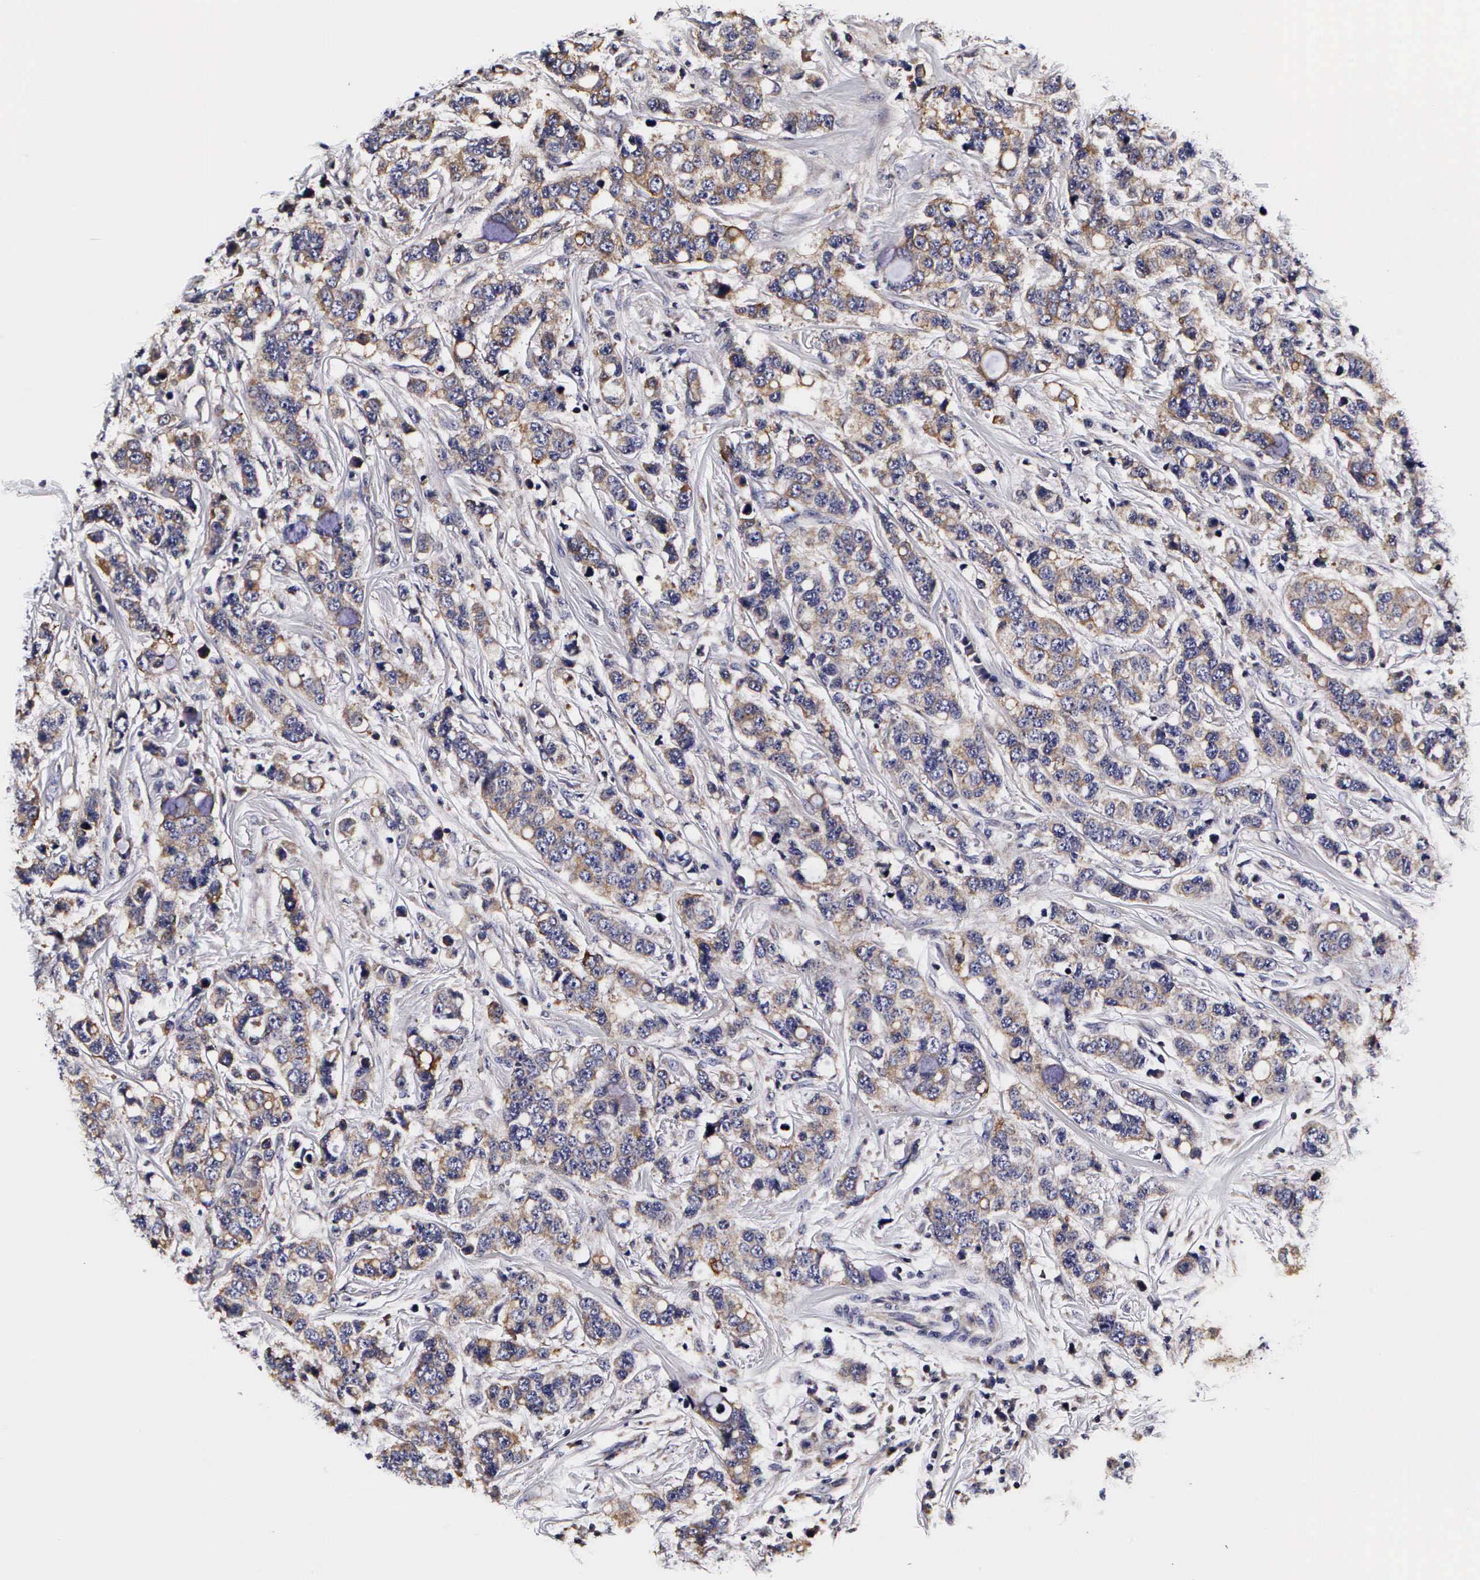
{"staining": {"intensity": "moderate", "quantity": ">75%", "location": "cytoplasmic/membranous"}, "tissue": "breast cancer", "cell_type": "Tumor cells", "image_type": "cancer", "snomed": [{"axis": "morphology", "description": "Duct carcinoma"}, {"axis": "topography", "description": "Breast"}], "caption": "A brown stain shows moderate cytoplasmic/membranous staining of a protein in human breast cancer tumor cells.", "gene": "PSMA3", "patient": {"sex": "female", "age": 27}}